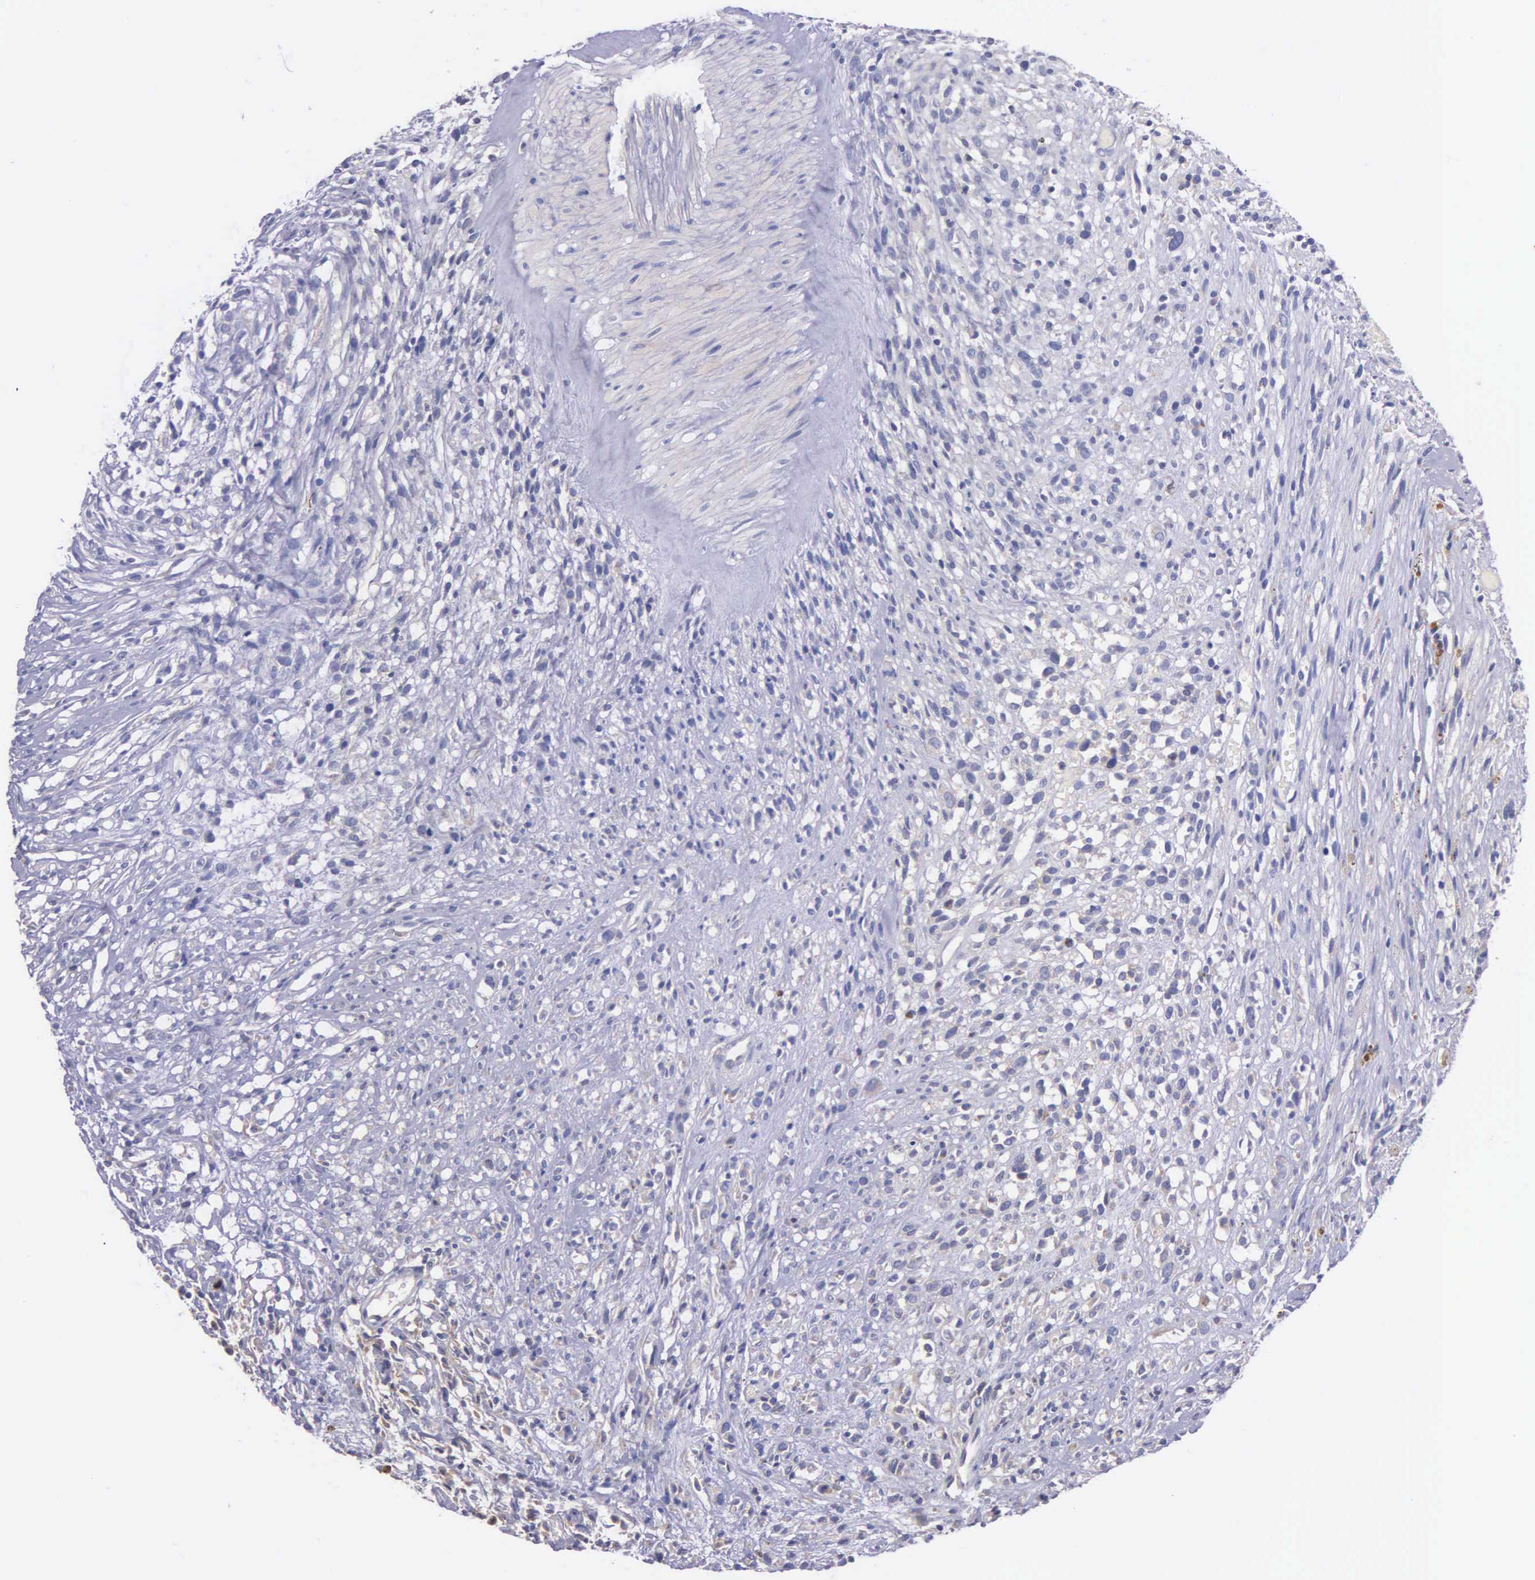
{"staining": {"intensity": "negative", "quantity": "none", "location": "none"}, "tissue": "glioma", "cell_type": "Tumor cells", "image_type": "cancer", "snomed": [{"axis": "morphology", "description": "Glioma, malignant, High grade"}, {"axis": "topography", "description": "Brain"}], "caption": "This histopathology image is of malignant glioma (high-grade) stained with IHC to label a protein in brown with the nuclei are counter-stained blue. There is no positivity in tumor cells. Brightfield microscopy of immunohistochemistry stained with DAB (3,3'-diaminobenzidine) (brown) and hematoxylin (blue), captured at high magnification.", "gene": "MIA2", "patient": {"sex": "male", "age": 66}}